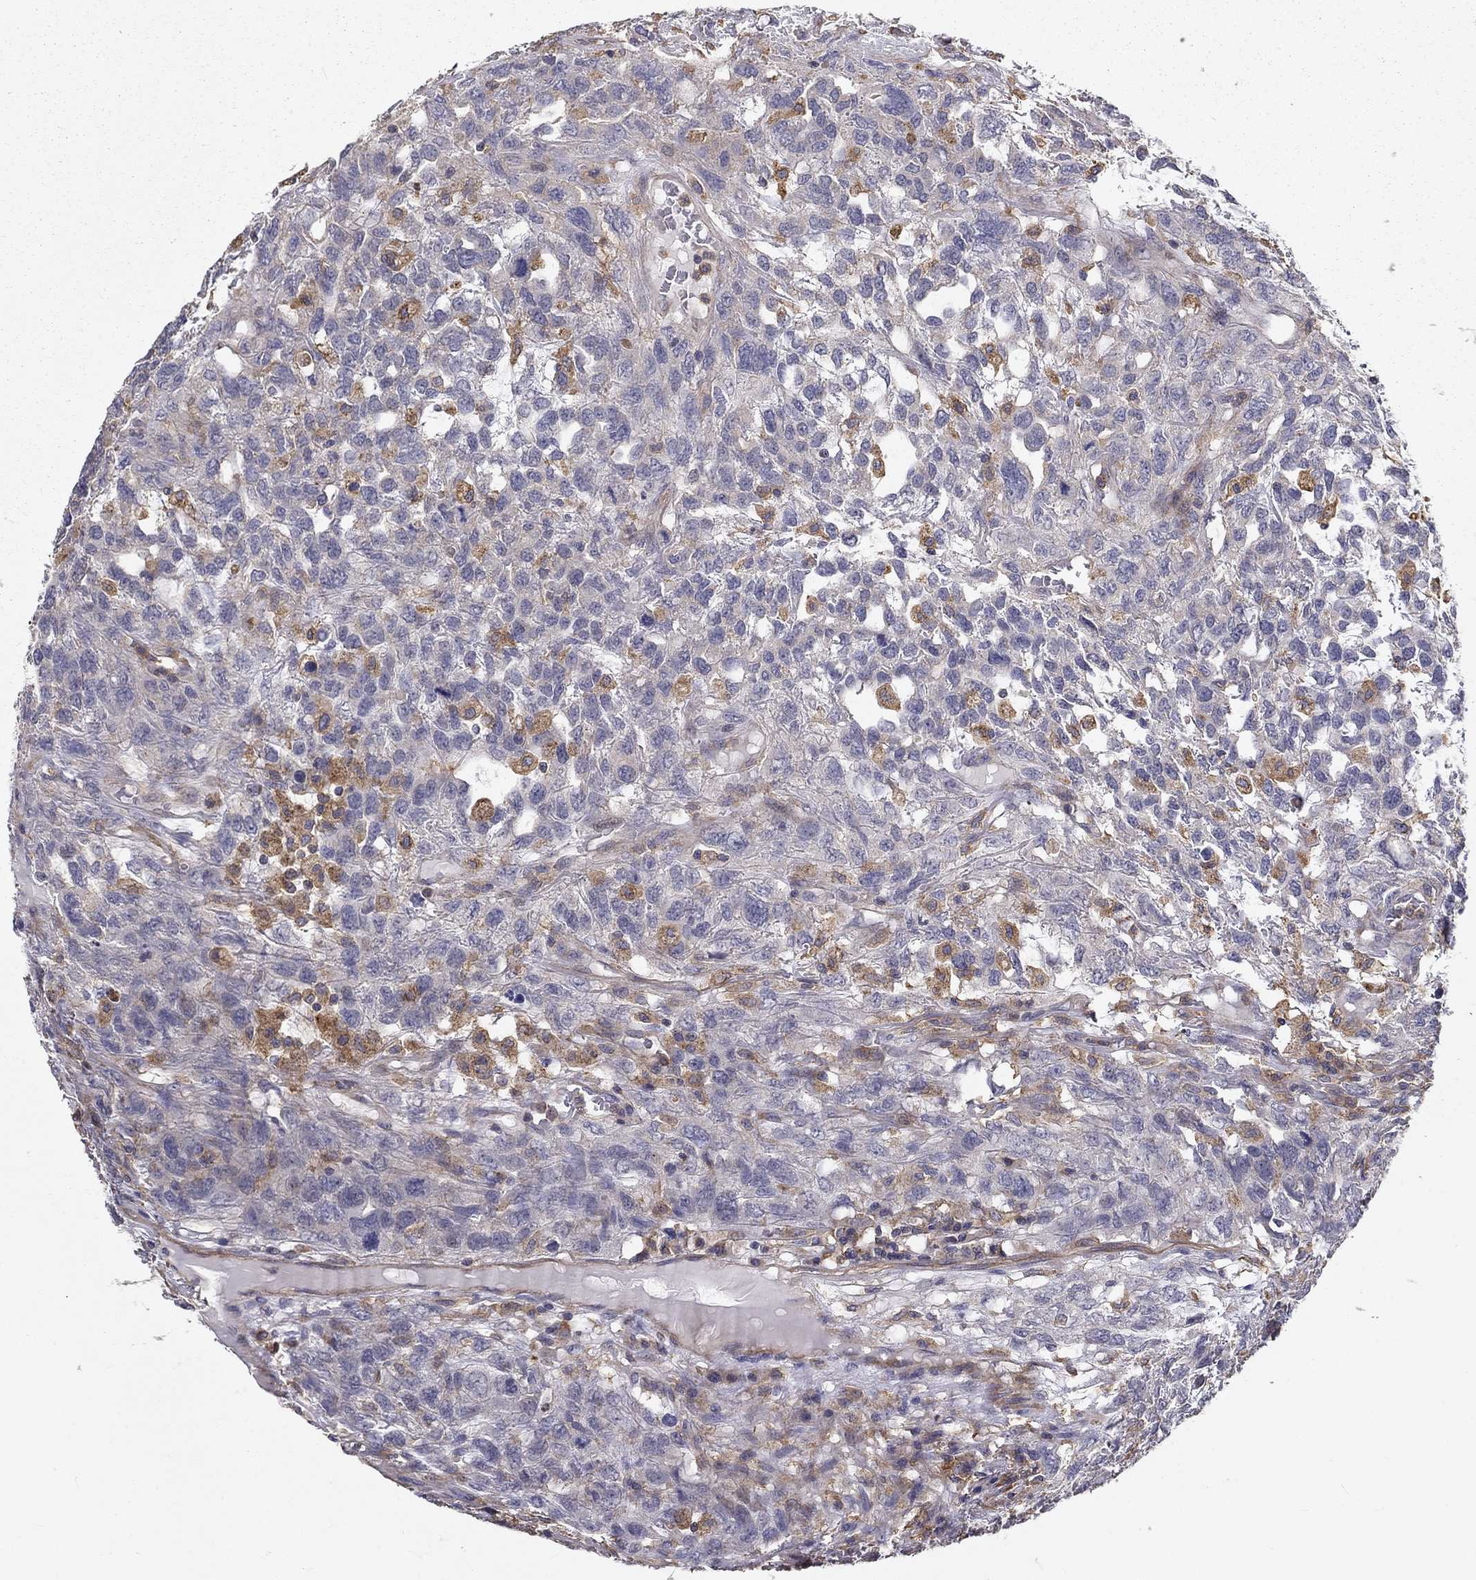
{"staining": {"intensity": "moderate", "quantity": "<25%", "location": "cytoplasmic/membranous"}, "tissue": "testis cancer", "cell_type": "Tumor cells", "image_type": "cancer", "snomed": [{"axis": "morphology", "description": "Seminoma, NOS"}, {"axis": "topography", "description": "Testis"}], "caption": "High-magnification brightfield microscopy of seminoma (testis) stained with DAB (3,3'-diaminobenzidine) (brown) and counterstained with hematoxylin (blue). tumor cells exhibit moderate cytoplasmic/membranous expression is appreciated in approximately<25% of cells. The staining is performed using DAB brown chromogen to label protein expression. The nuclei are counter-stained blue using hematoxylin.", "gene": "ALDH4A1", "patient": {"sex": "male", "age": 52}}